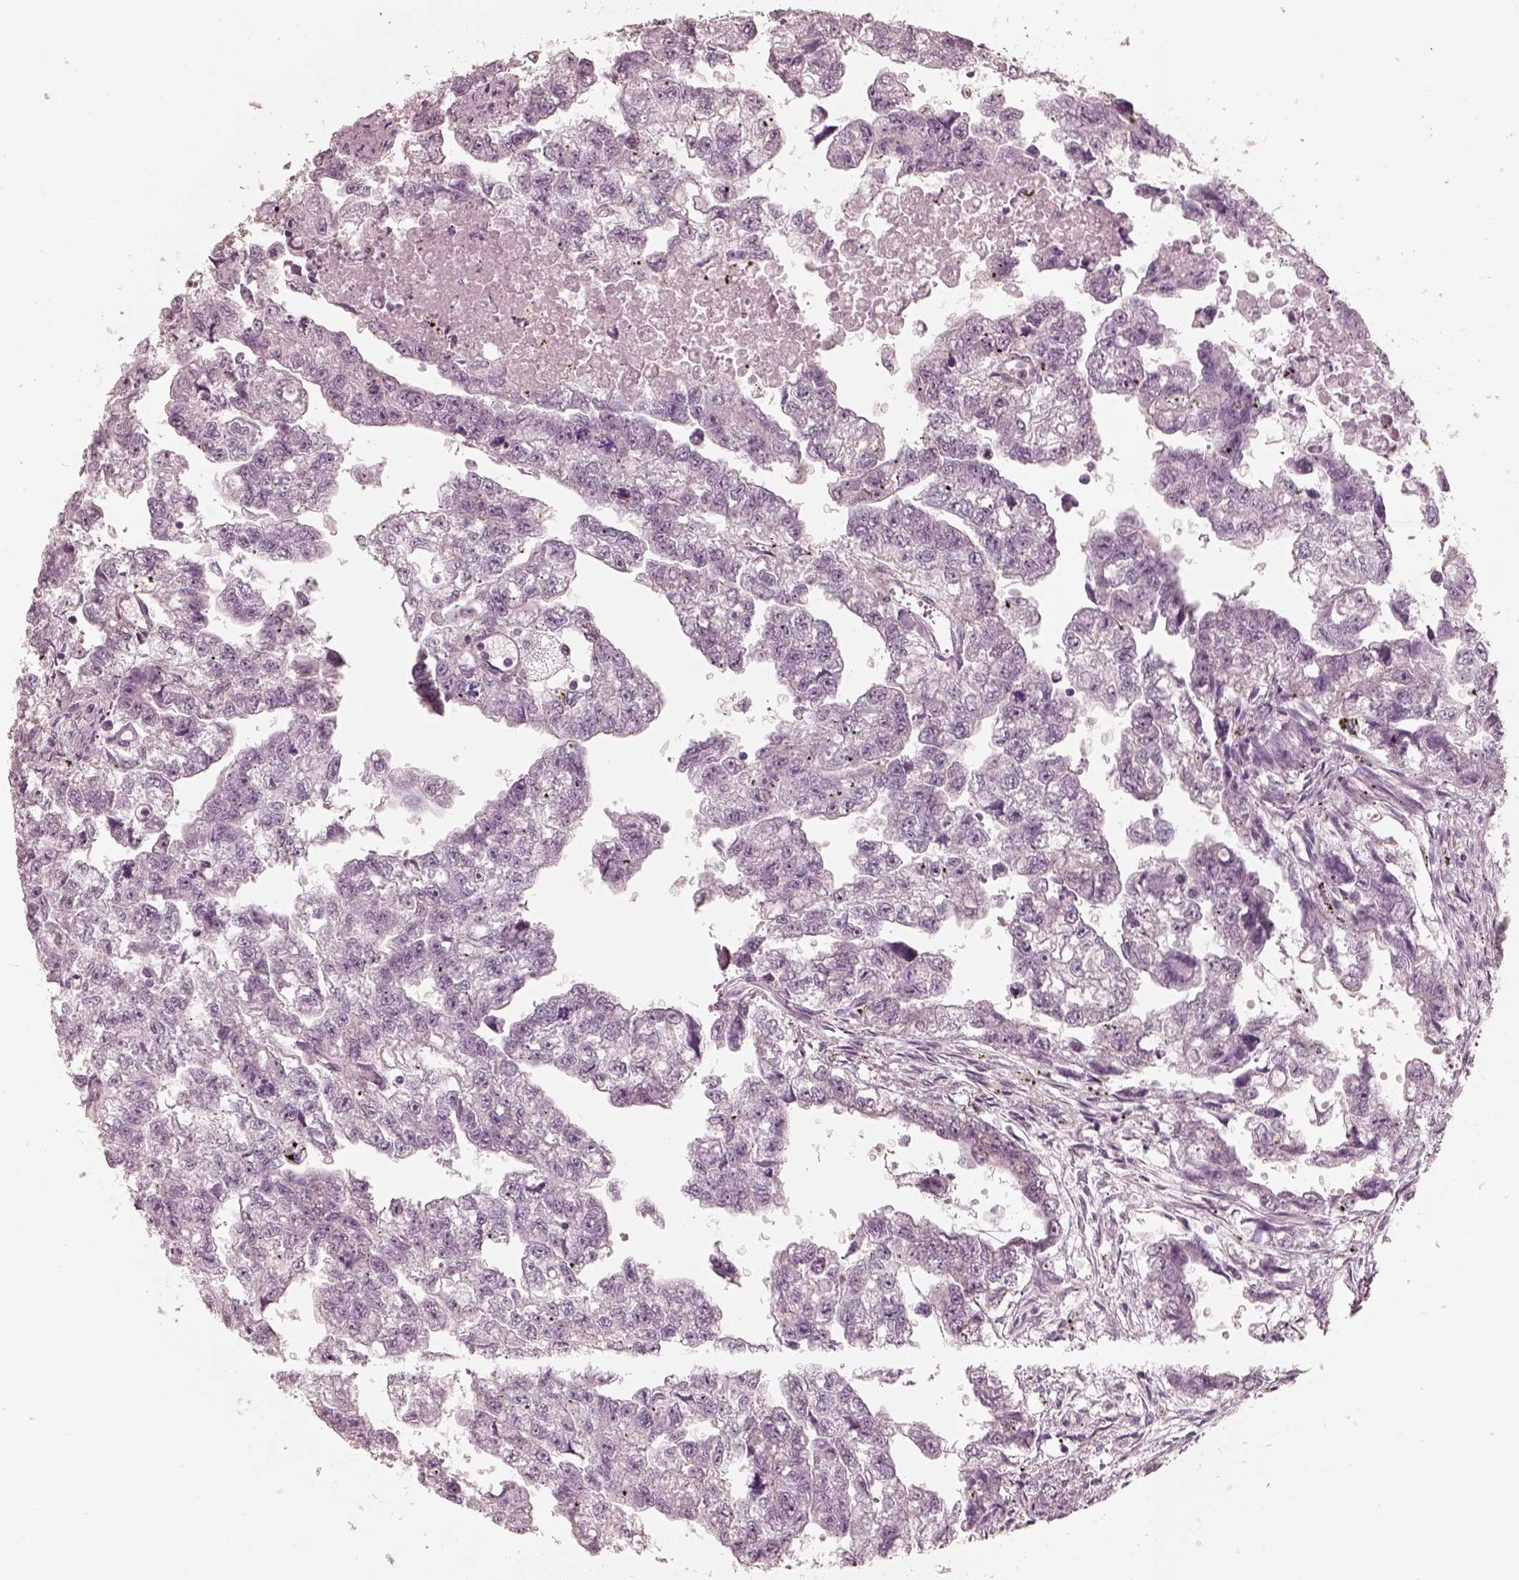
{"staining": {"intensity": "negative", "quantity": "none", "location": "none"}, "tissue": "testis cancer", "cell_type": "Tumor cells", "image_type": "cancer", "snomed": [{"axis": "morphology", "description": "Carcinoma, Embryonal, NOS"}, {"axis": "morphology", "description": "Teratoma, malignant, NOS"}, {"axis": "topography", "description": "Testis"}], "caption": "Image shows no protein positivity in tumor cells of teratoma (malignant) (testis) tissue.", "gene": "RAB3C", "patient": {"sex": "male", "age": 44}}